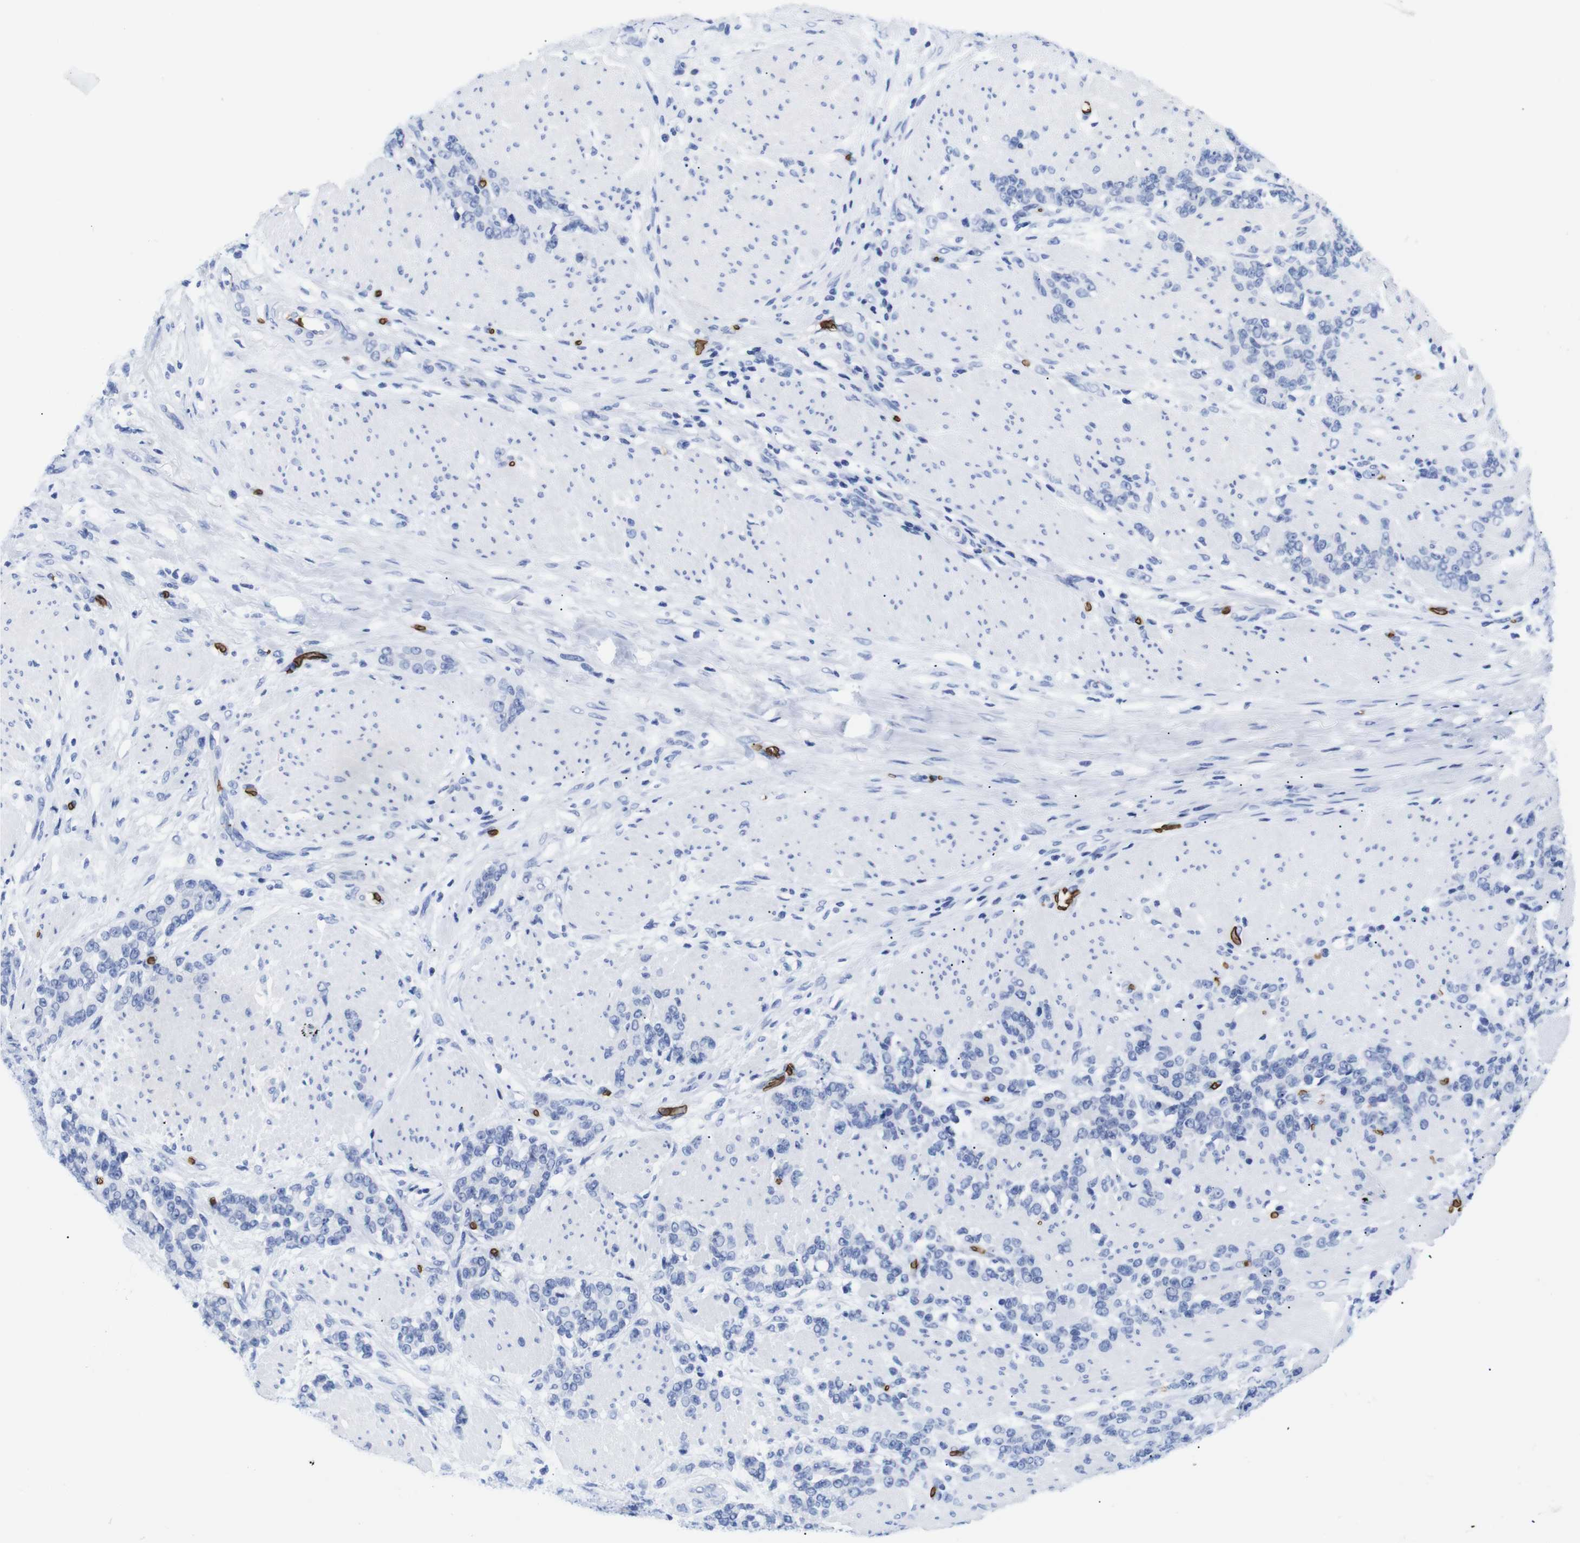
{"staining": {"intensity": "negative", "quantity": "none", "location": "none"}, "tissue": "stomach cancer", "cell_type": "Tumor cells", "image_type": "cancer", "snomed": [{"axis": "morphology", "description": "Adenocarcinoma, NOS"}, {"axis": "topography", "description": "Stomach, lower"}], "caption": "High power microscopy image of an immunohistochemistry micrograph of stomach cancer (adenocarcinoma), revealing no significant expression in tumor cells.", "gene": "S1PR2", "patient": {"sex": "male", "age": 88}}